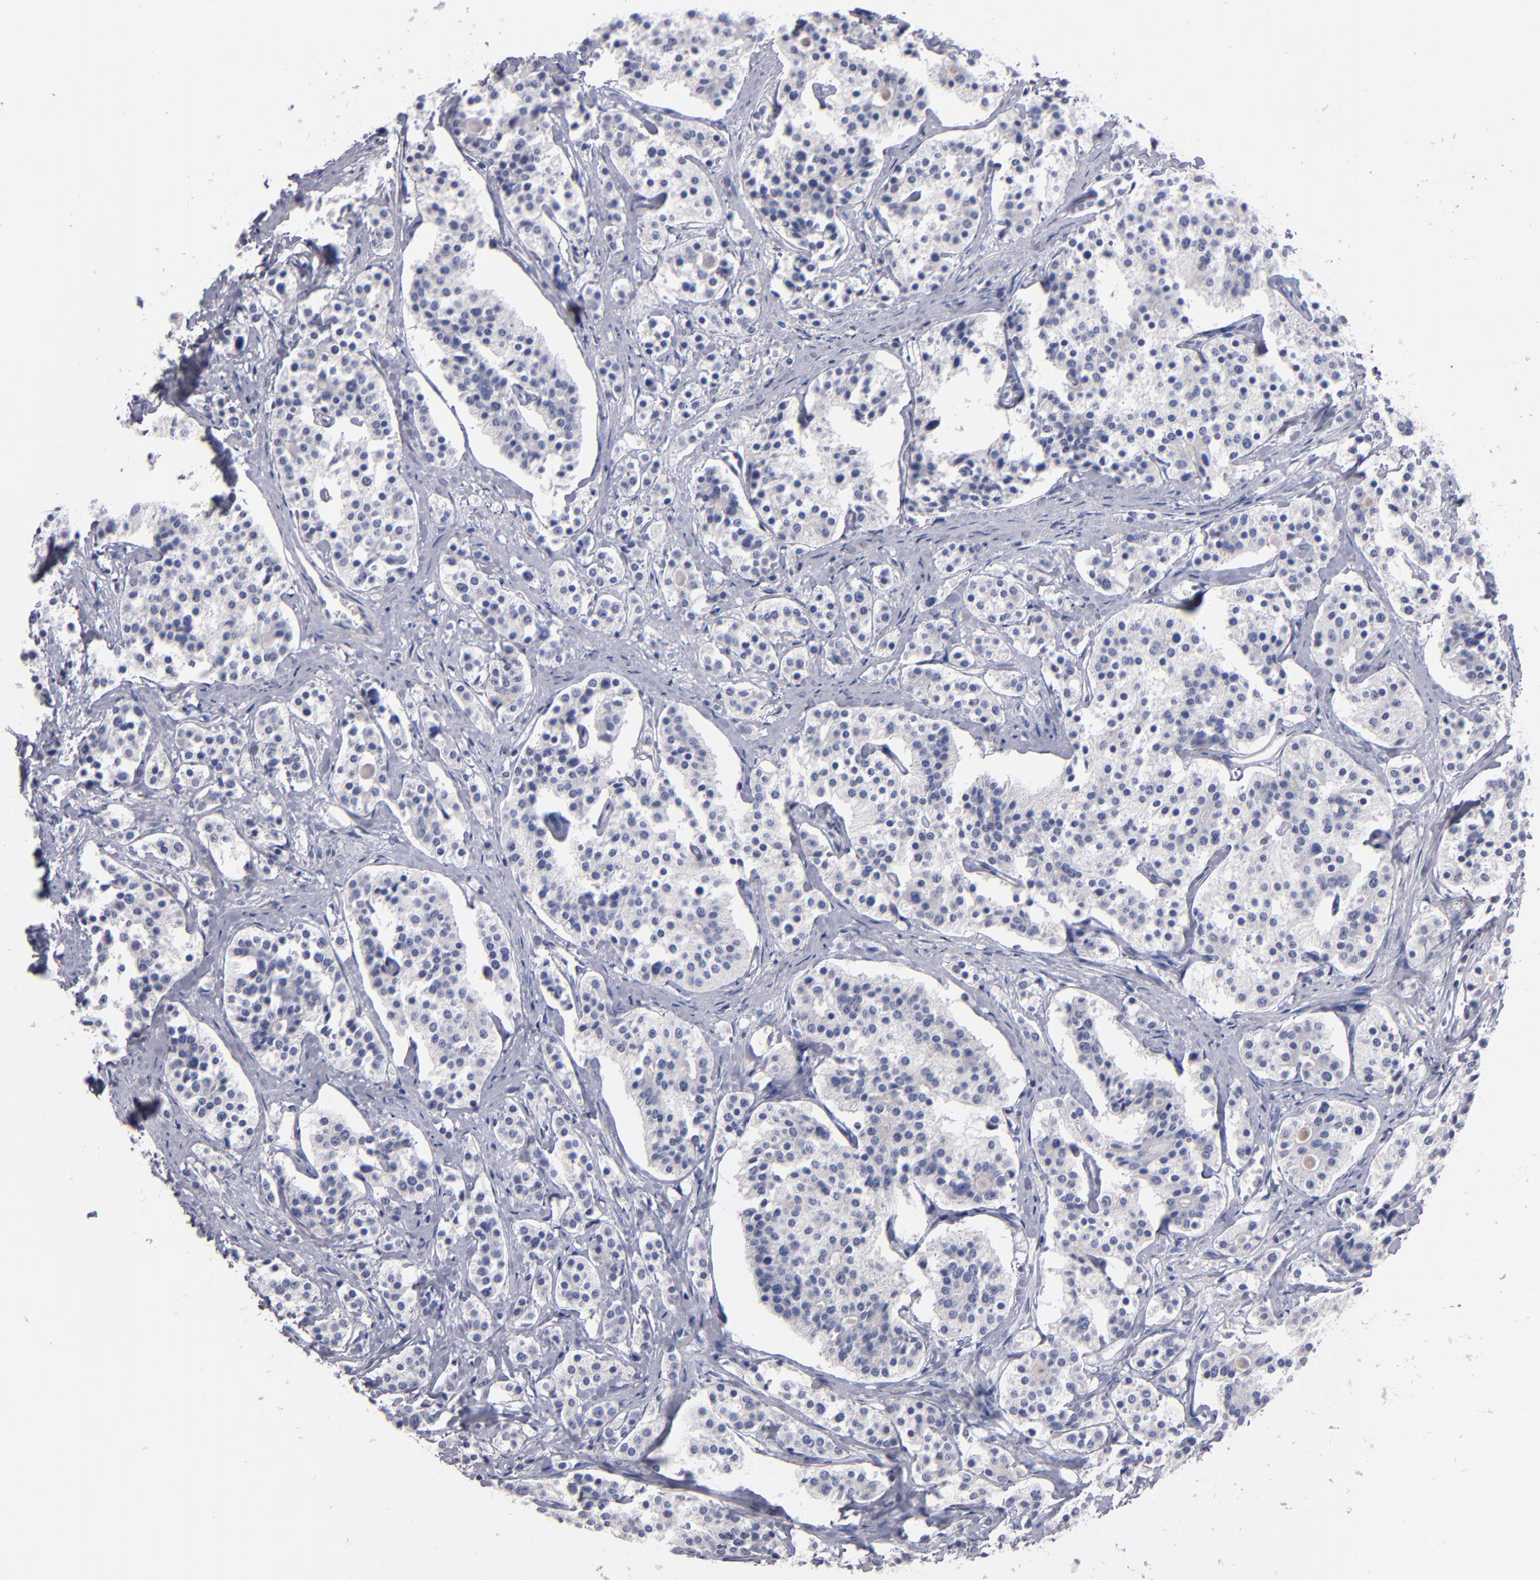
{"staining": {"intensity": "negative", "quantity": "none", "location": "none"}, "tissue": "carcinoid", "cell_type": "Tumor cells", "image_type": "cancer", "snomed": [{"axis": "morphology", "description": "Carcinoid, malignant, NOS"}, {"axis": "topography", "description": "Small intestine"}], "caption": "Histopathology image shows no significant protein staining in tumor cells of carcinoid. (IHC, brightfield microscopy, high magnification).", "gene": "RAF1", "patient": {"sex": "male", "age": 63}}